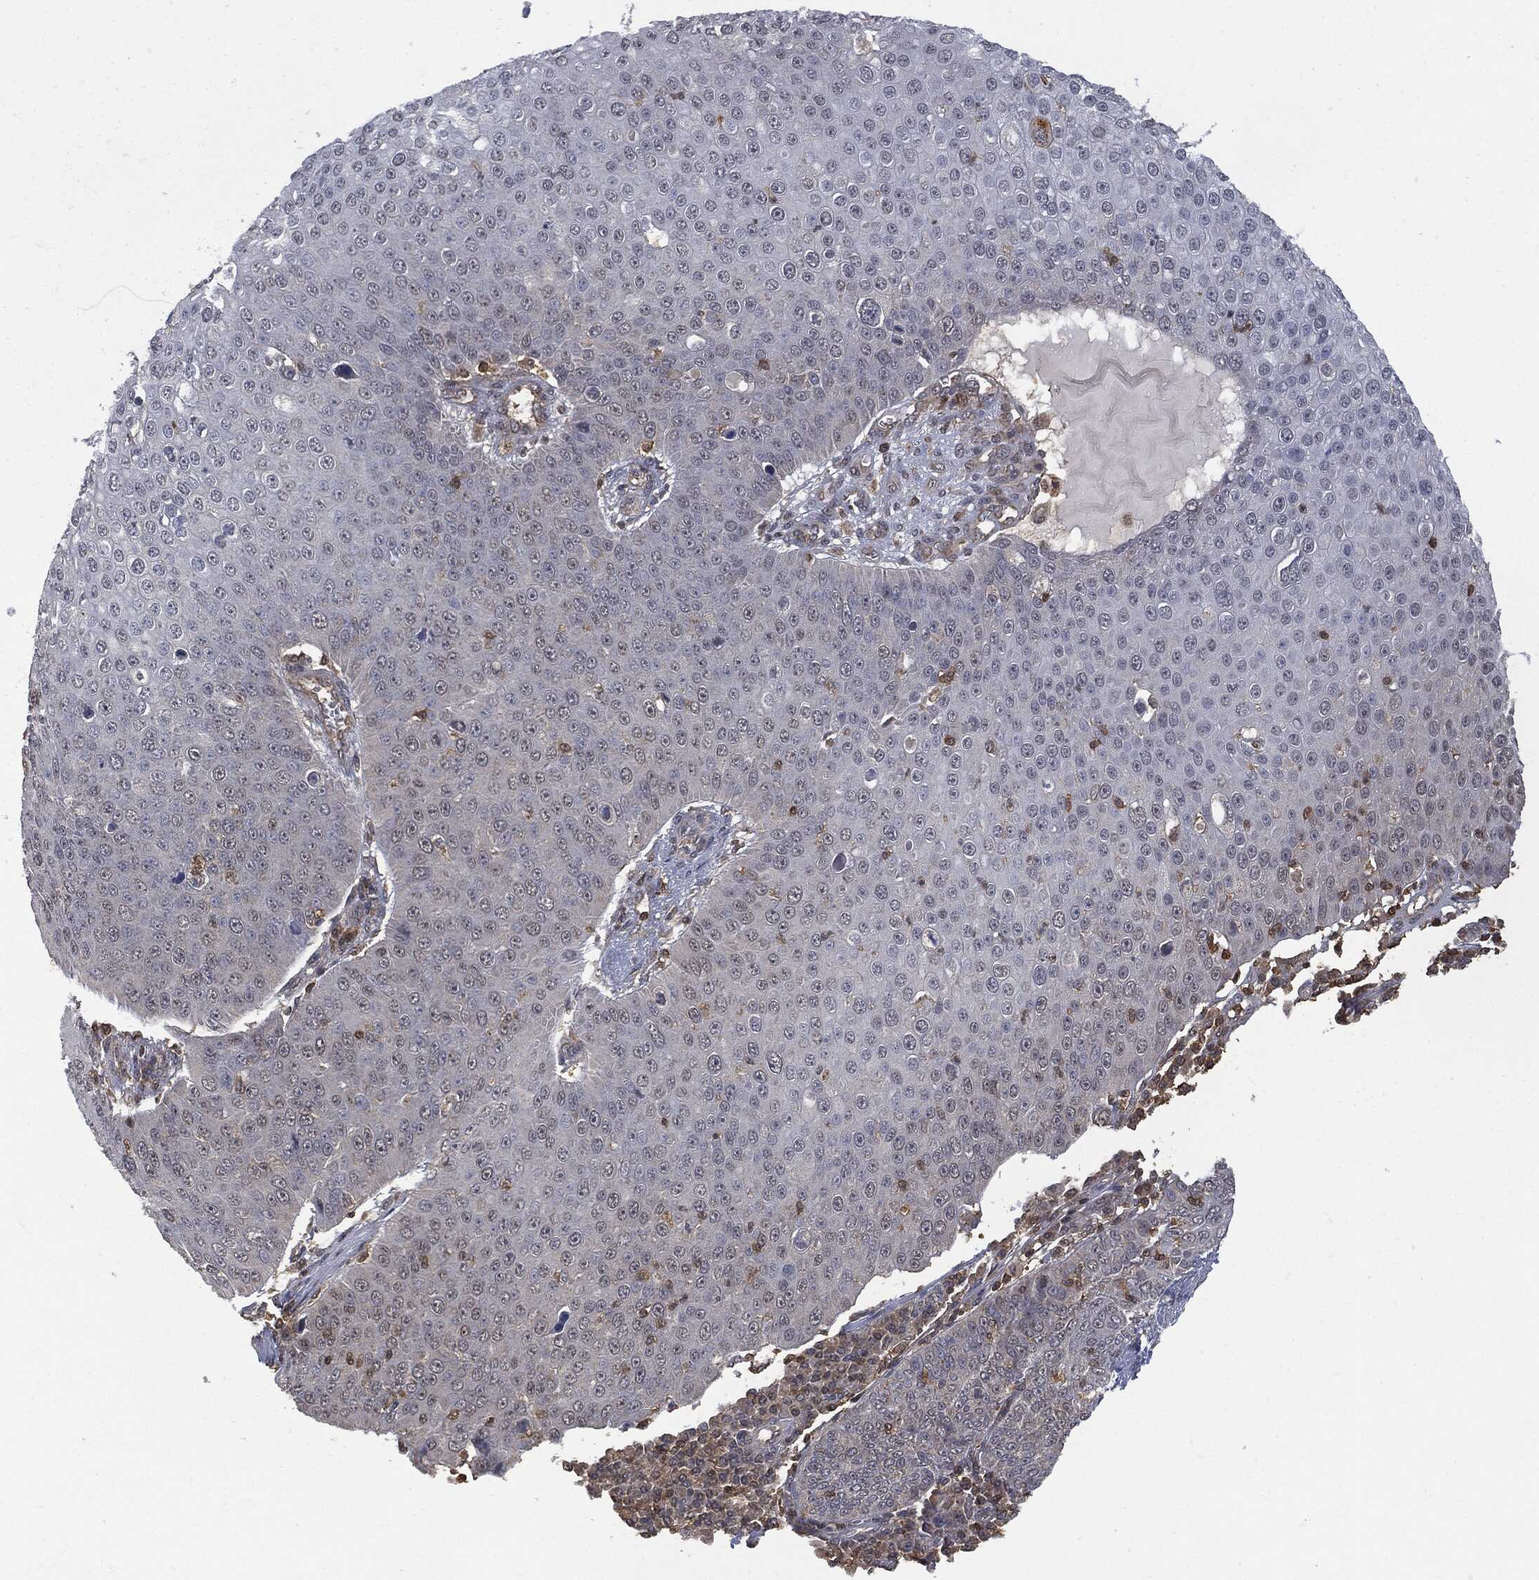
{"staining": {"intensity": "negative", "quantity": "none", "location": "none"}, "tissue": "skin cancer", "cell_type": "Tumor cells", "image_type": "cancer", "snomed": [{"axis": "morphology", "description": "Squamous cell carcinoma, NOS"}, {"axis": "topography", "description": "Skin"}], "caption": "Tumor cells are negative for protein expression in human skin cancer.", "gene": "PSMB10", "patient": {"sex": "male", "age": 71}}